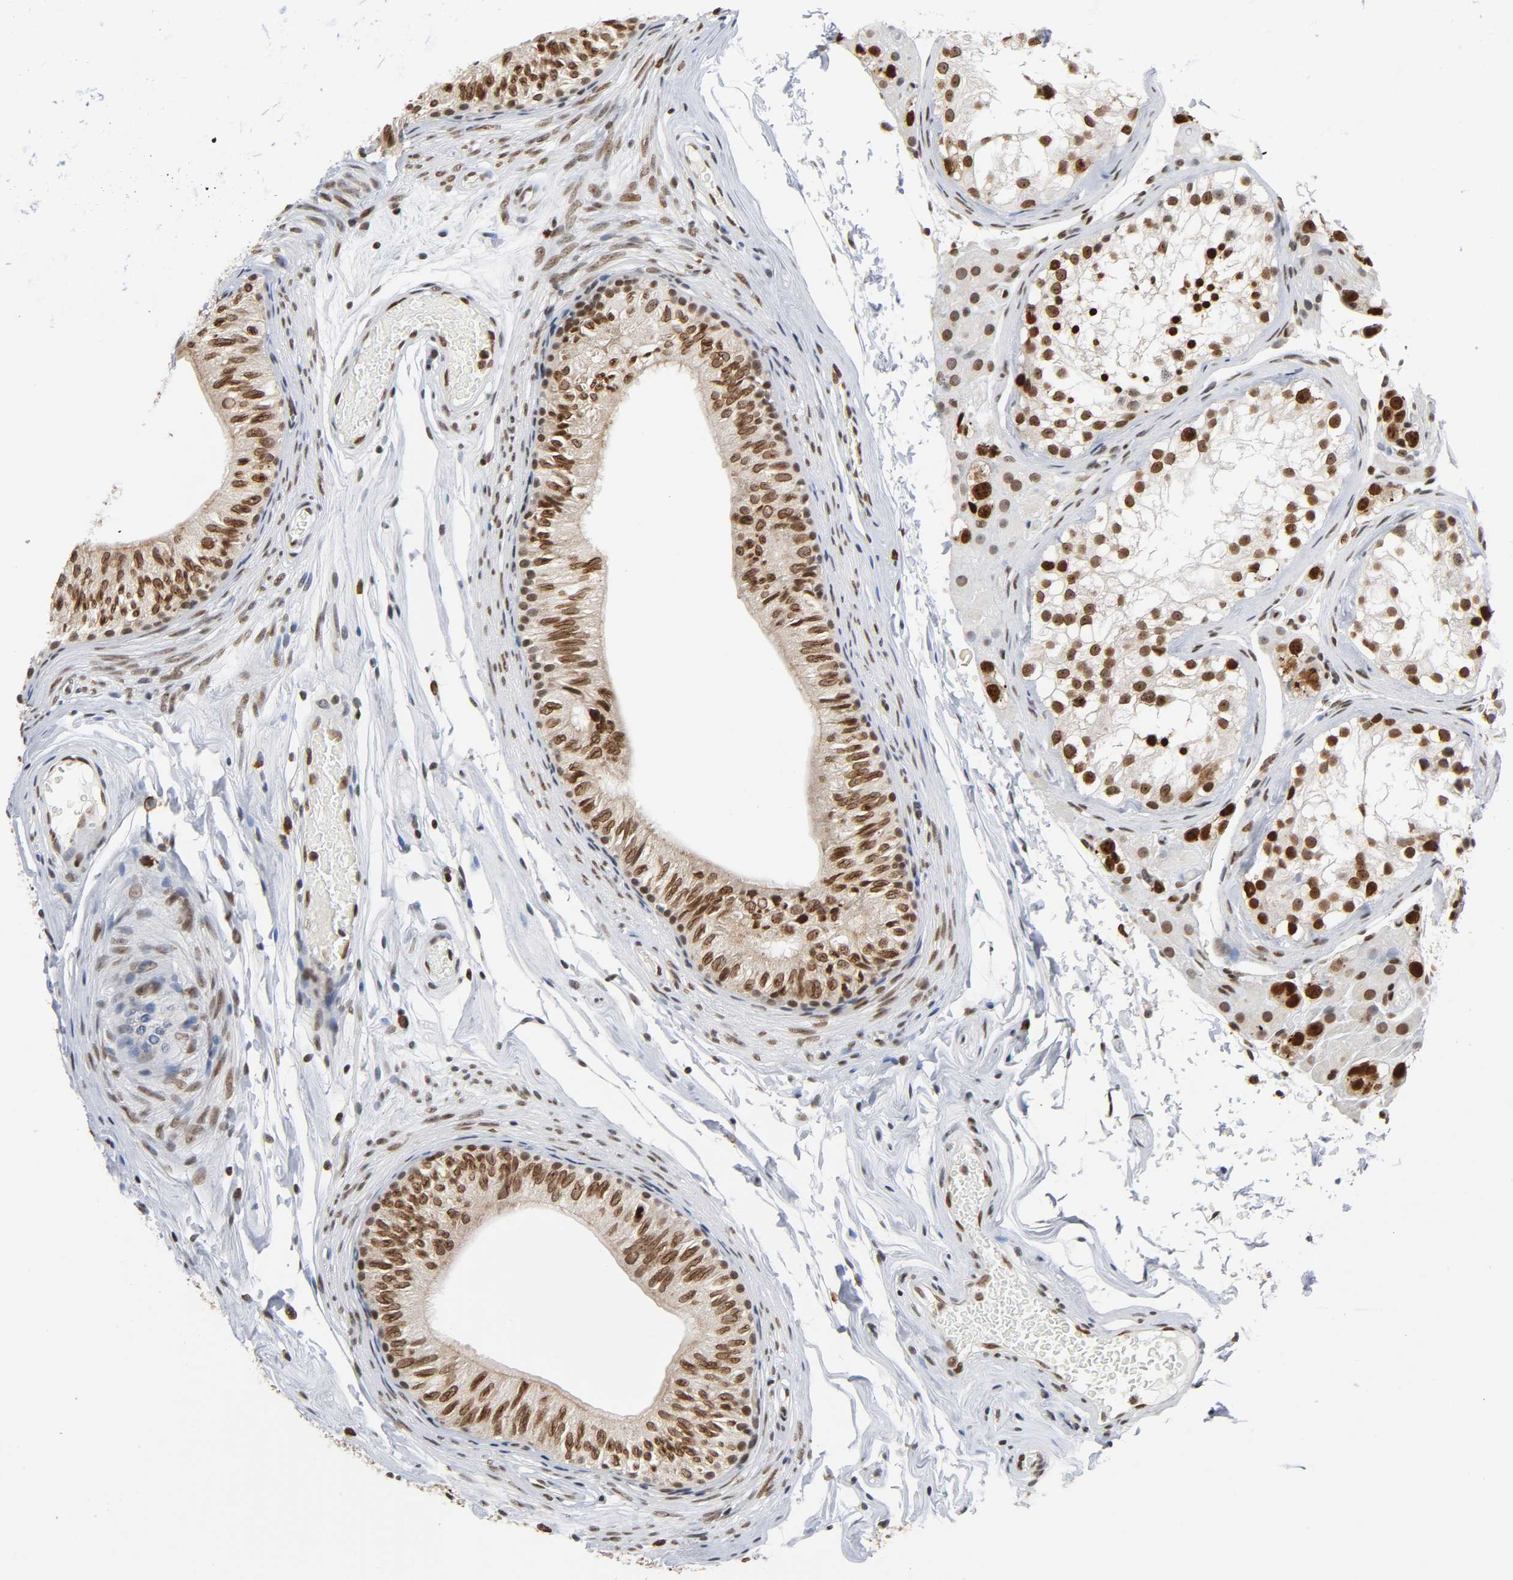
{"staining": {"intensity": "strong", "quantity": ">75%", "location": "nuclear"}, "tissue": "epididymis", "cell_type": "Glandular cells", "image_type": "normal", "snomed": [{"axis": "morphology", "description": "Normal tissue, NOS"}, {"axis": "topography", "description": "Testis"}, {"axis": "topography", "description": "Epididymis"}], "caption": "Protein analysis of normal epididymis shows strong nuclear positivity in about >75% of glandular cells.", "gene": "SUMO1", "patient": {"sex": "male", "age": 36}}